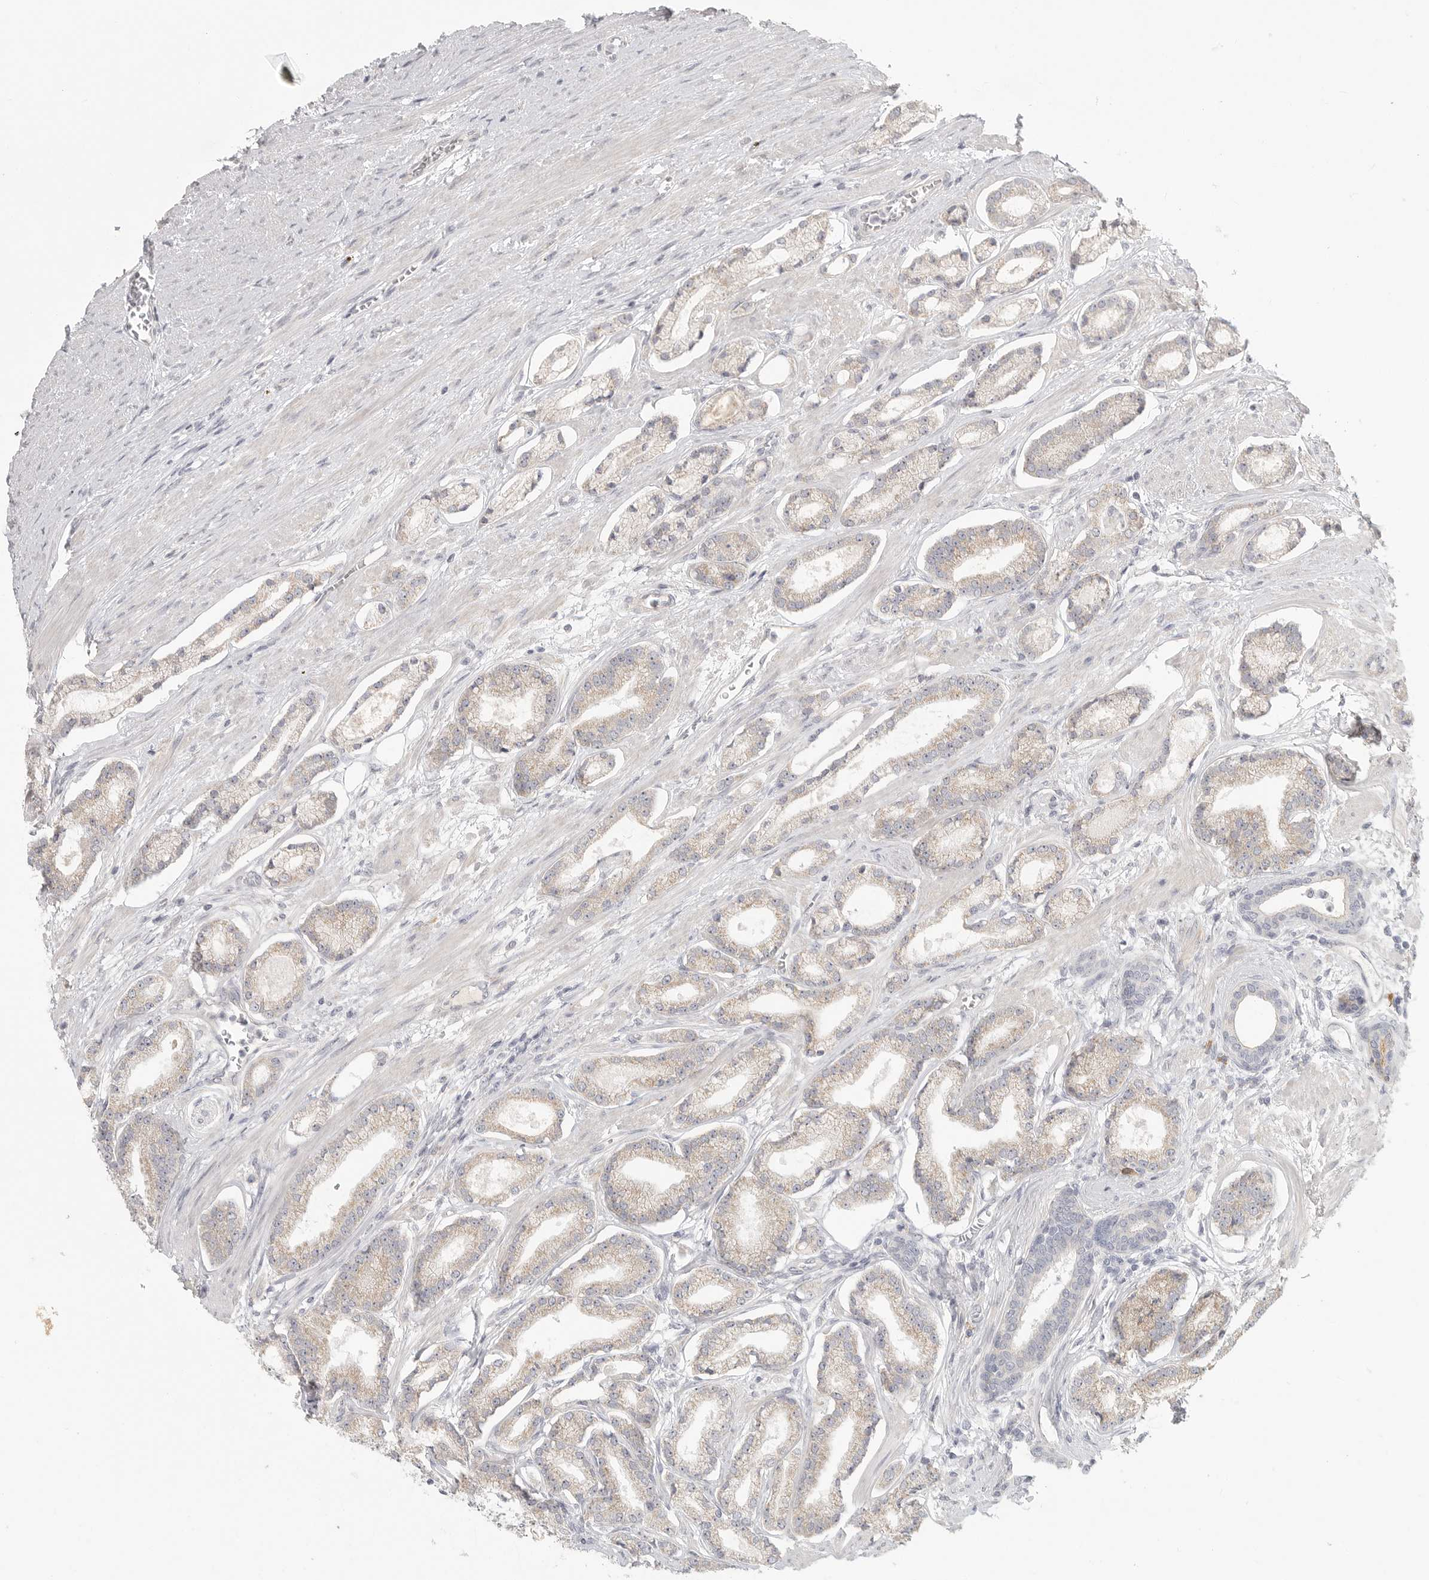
{"staining": {"intensity": "weak", "quantity": ">75%", "location": "cytoplasmic/membranous"}, "tissue": "prostate cancer", "cell_type": "Tumor cells", "image_type": "cancer", "snomed": [{"axis": "morphology", "description": "Adenocarcinoma, Low grade"}, {"axis": "topography", "description": "Prostate"}], "caption": "The image exhibits a brown stain indicating the presence of a protein in the cytoplasmic/membranous of tumor cells in prostate cancer.", "gene": "SLC25A36", "patient": {"sex": "male", "age": 60}}